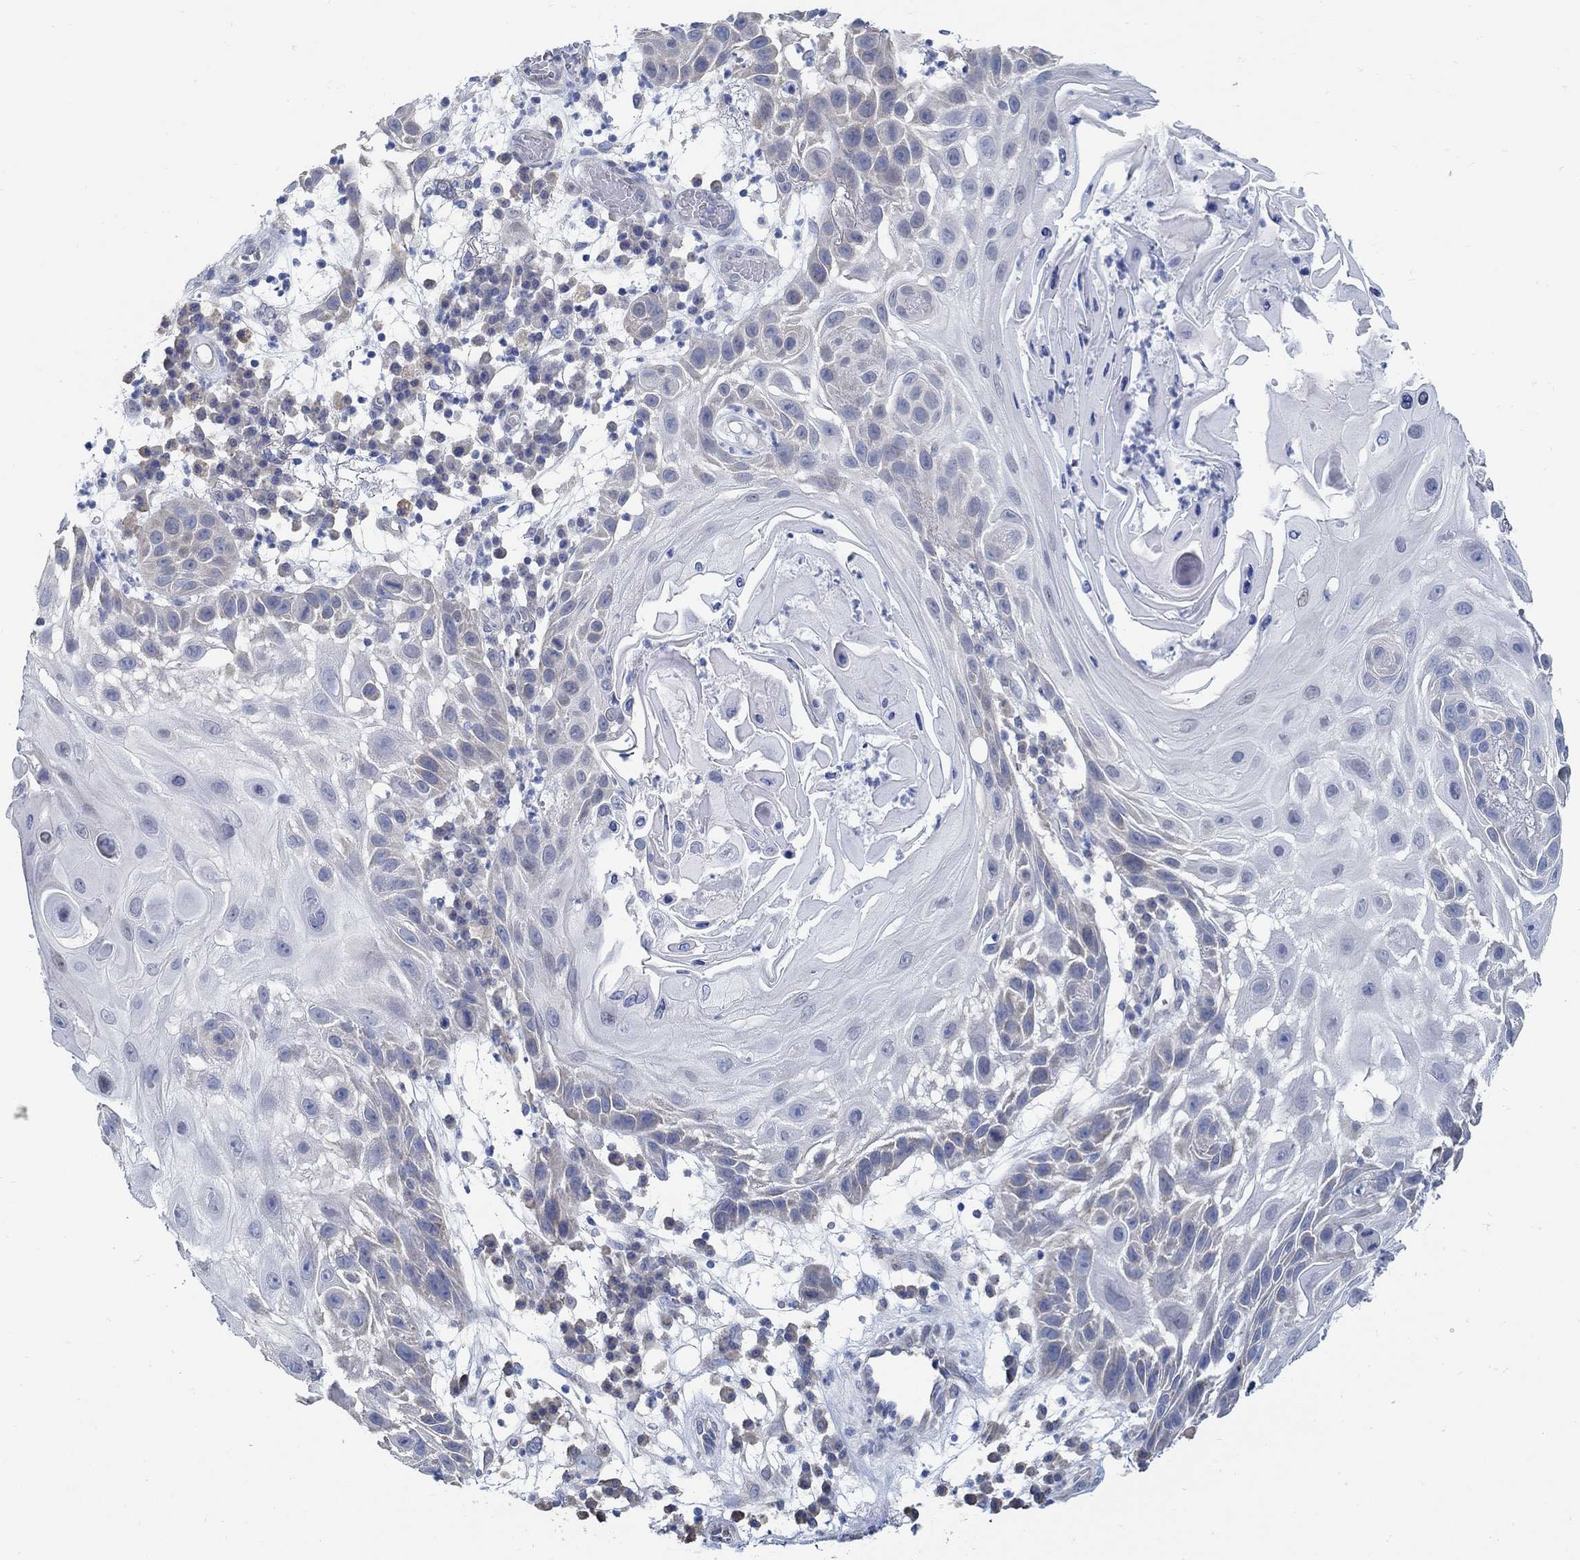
{"staining": {"intensity": "negative", "quantity": "none", "location": "none"}, "tissue": "skin cancer", "cell_type": "Tumor cells", "image_type": "cancer", "snomed": [{"axis": "morphology", "description": "Normal tissue, NOS"}, {"axis": "morphology", "description": "Squamous cell carcinoma, NOS"}, {"axis": "topography", "description": "Skin"}], "caption": "A micrograph of skin cancer (squamous cell carcinoma) stained for a protein displays no brown staining in tumor cells.", "gene": "C15orf39", "patient": {"sex": "male", "age": 79}}